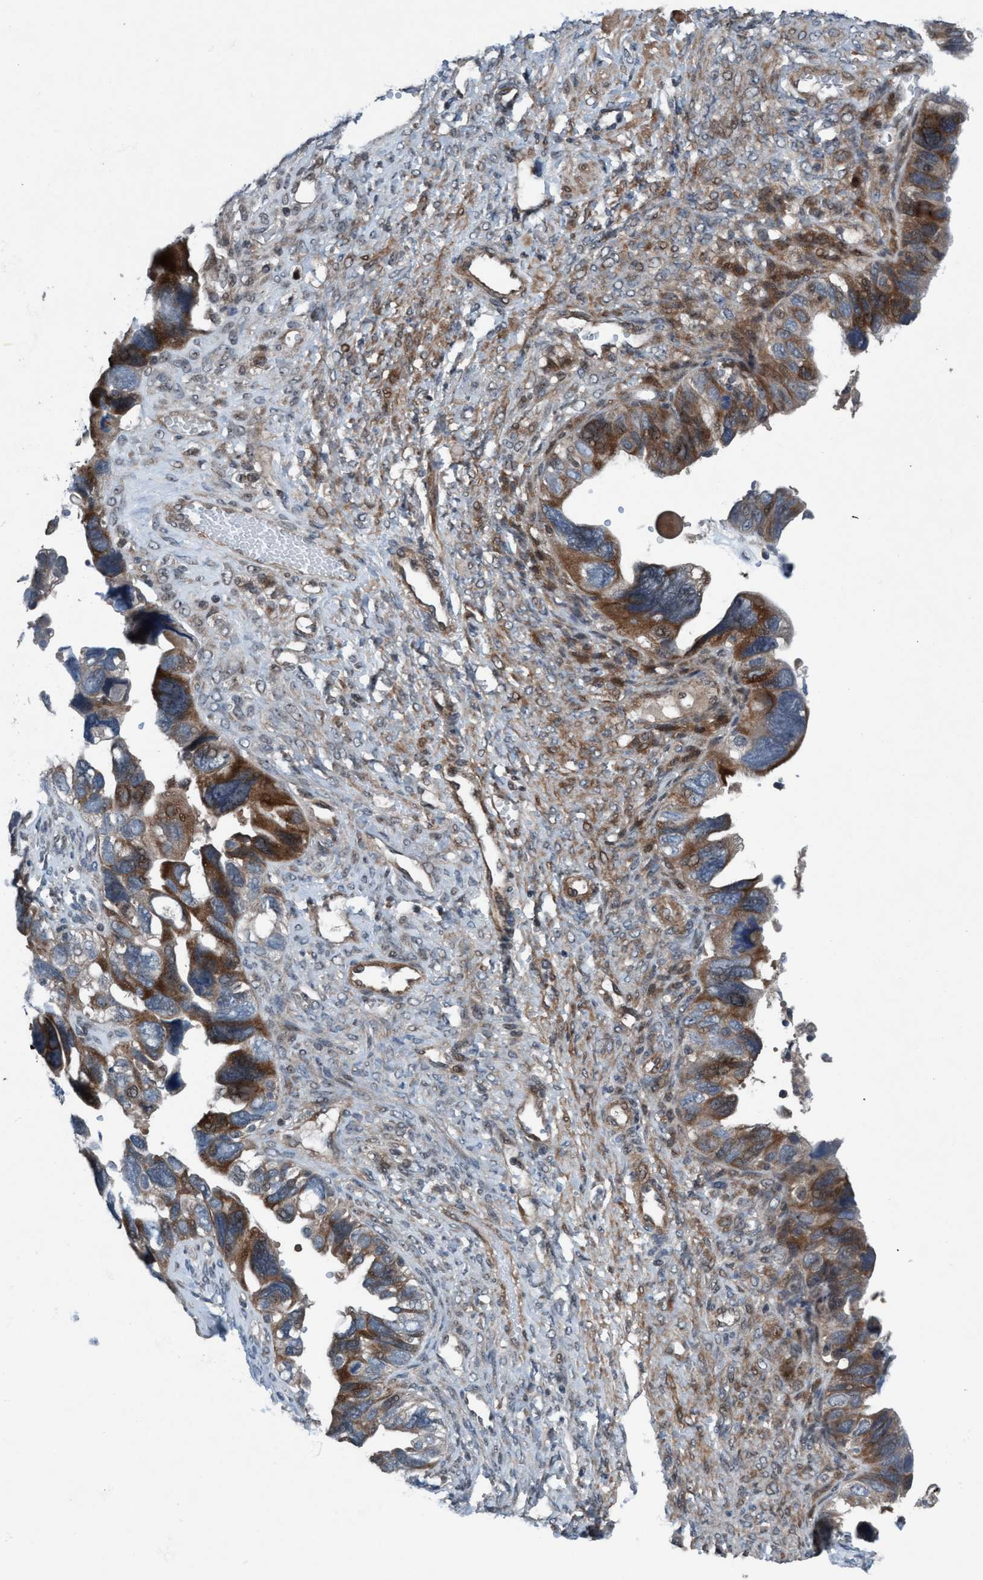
{"staining": {"intensity": "moderate", "quantity": ">75%", "location": "cytoplasmic/membranous"}, "tissue": "ovarian cancer", "cell_type": "Tumor cells", "image_type": "cancer", "snomed": [{"axis": "morphology", "description": "Cystadenocarcinoma, serous, NOS"}, {"axis": "topography", "description": "Ovary"}], "caption": "Ovarian cancer (serous cystadenocarcinoma) was stained to show a protein in brown. There is medium levels of moderate cytoplasmic/membranous expression in approximately >75% of tumor cells.", "gene": "NISCH", "patient": {"sex": "female", "age": 79}}